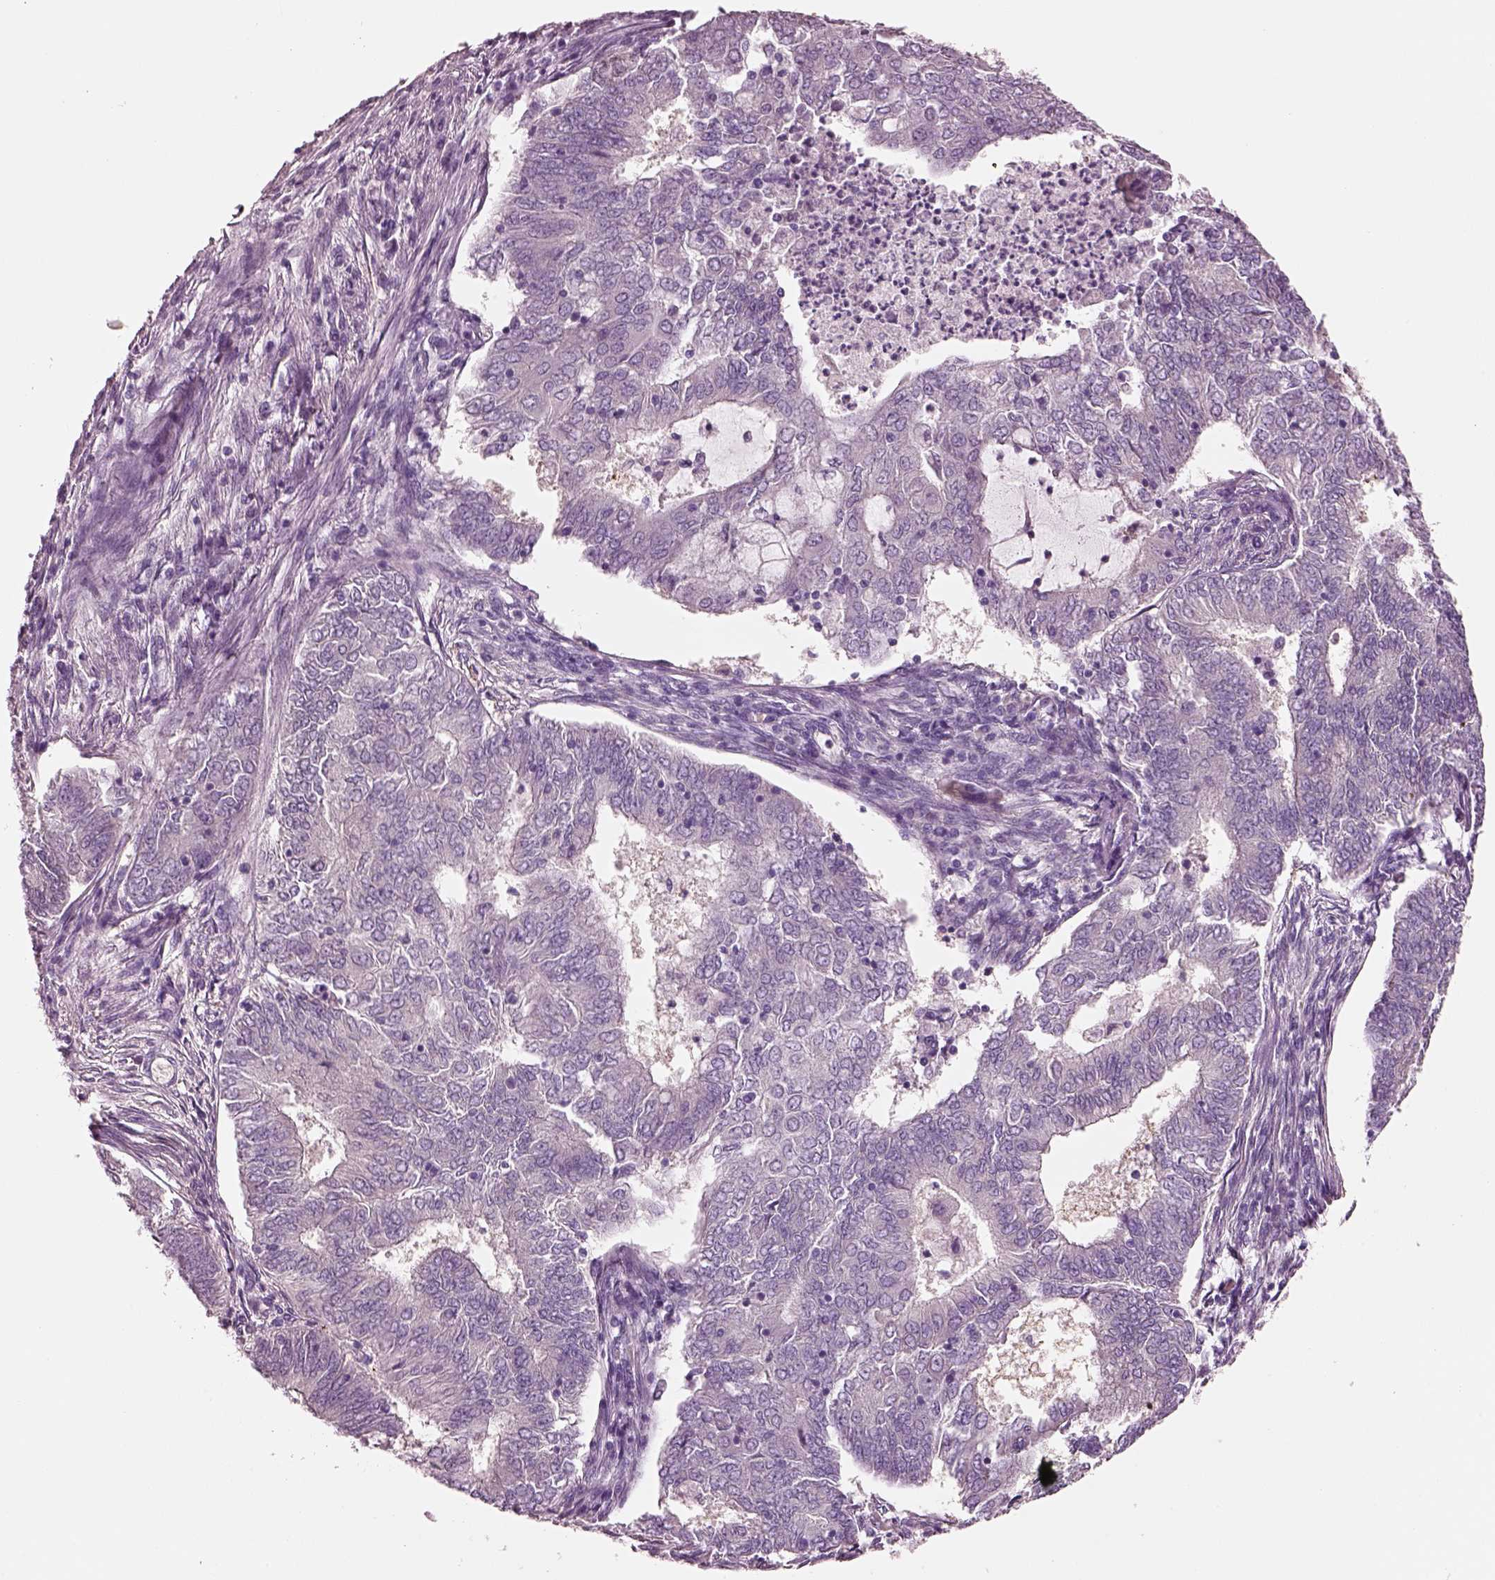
{"staining": {"intensity": "negative", "quantity": "none", "location": "none"}, "tissue": "endometrial cancer", "cell_type": "Tumor cells", "image_type": "cancer", "snomed": [{"axis": "morphology", "description": "Adenocarcinoma, NOS"}, {"axis": "topography", "description": "Endometrium"}], "caption": "Immunohistochemistry image of neoplastic tissue: endometrial cancer (adenocarcinoma) stained with DAB exhibits no significant protein expression in tumor cells. The staining was performed using DAB (3,3'-diaminobenzidine) to visualize the protein expression in brown, while the nuclei were stained in blue with hematoxylin (Magnification: 20x).", "gene": "ELSPBP1", "patient": {"sex": "female", "age": 62}}